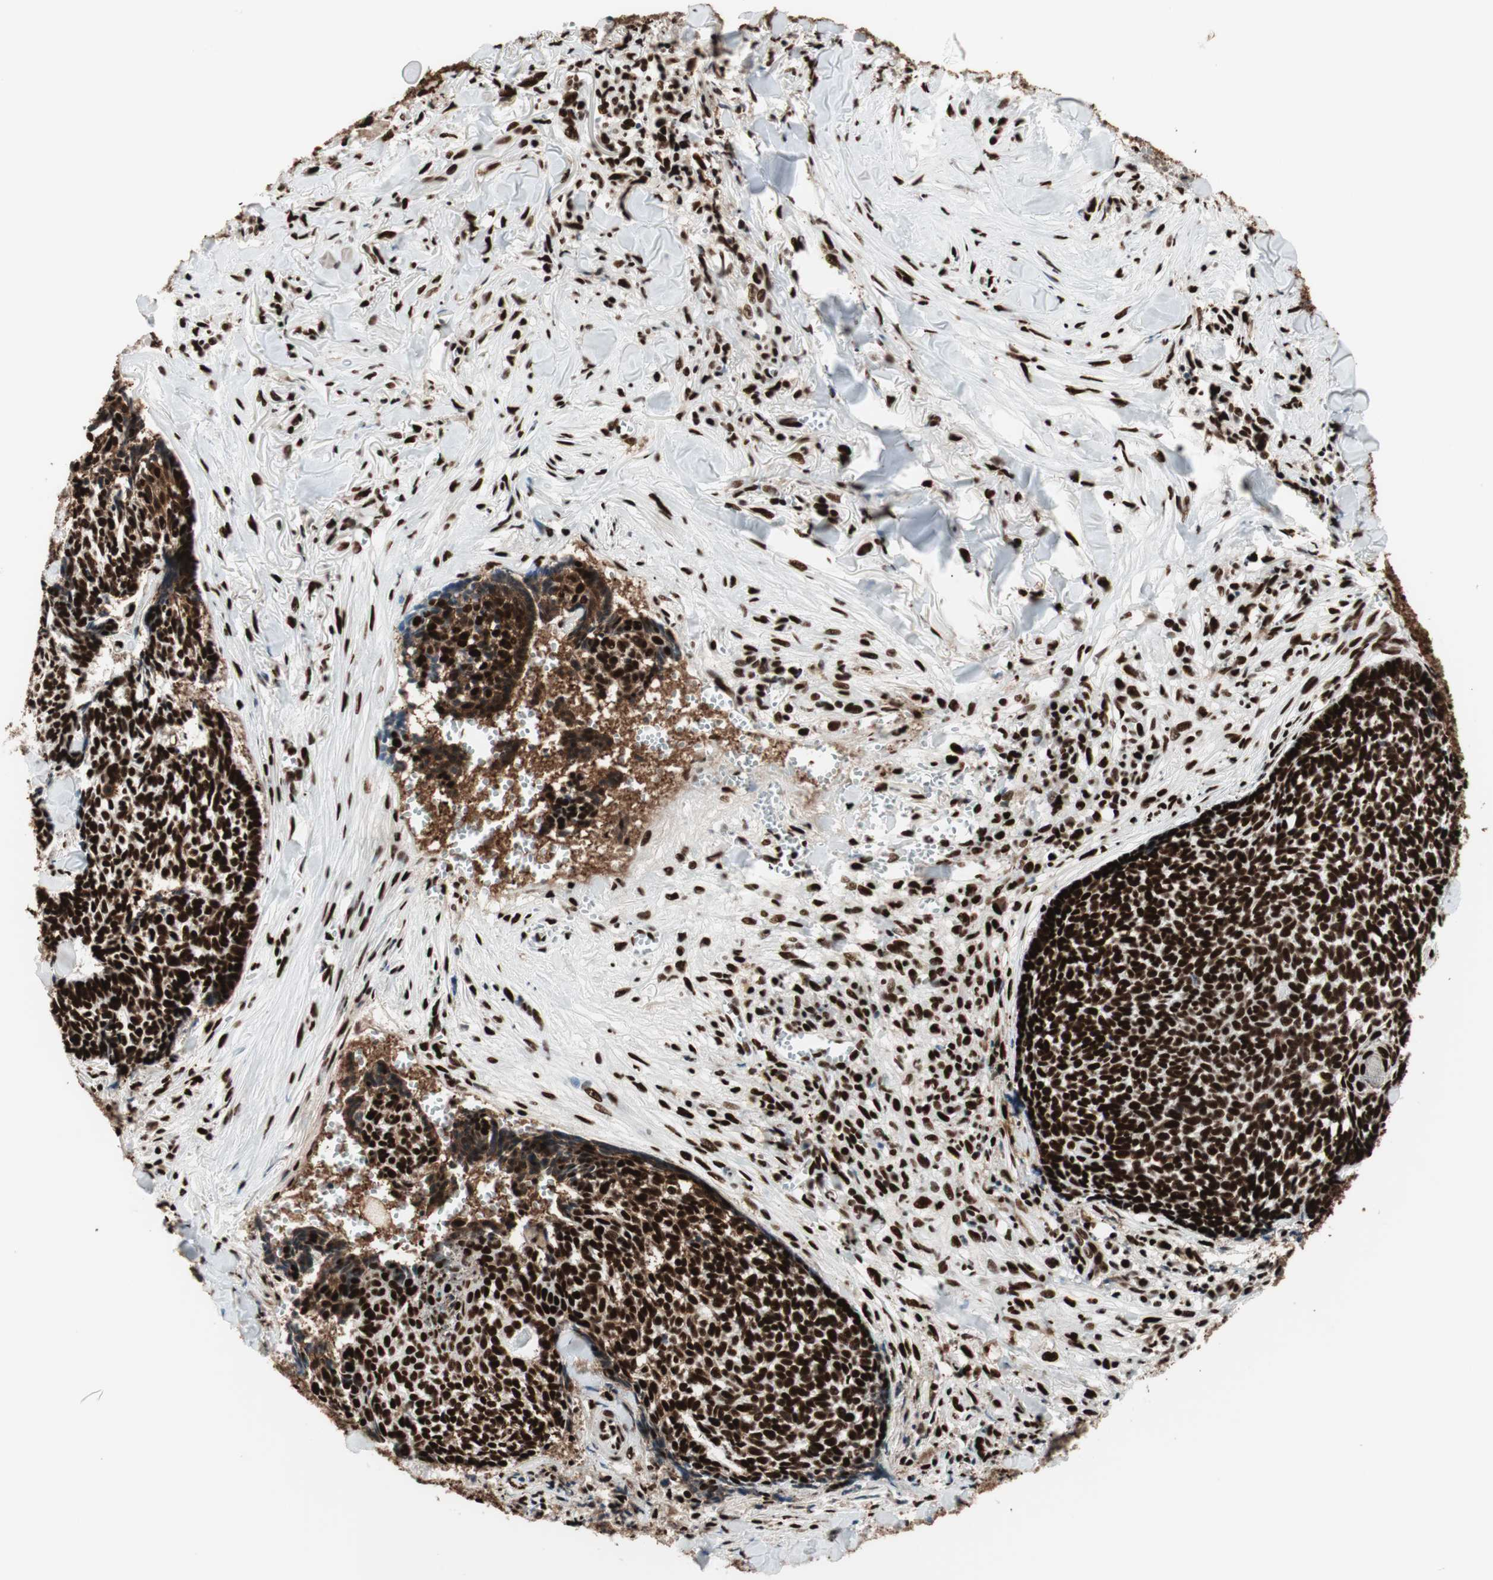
{"staining": {"intensity": "strong", "quantity": ">75%", "location": "nuclear"}, "tissue": "skin cancer", "cell_type": "Tumor cells", "image_type": "cancer", "snomed": [{"axis": "morphology", "description": "Basal cell carcinoma"}, {"axis": "topography", "description": "Skin"}], "caption": "High-magnification brightfield microscopy of skin basal cell carcinoma stained with DAB (3,3'-diaminobenzidine) (brown) and counterstained with hematoxylin (blue). tumor cells exhibit strong nuclear staining is identified in approximately>75% of cells.", "gene": "PSME3", "patient": {"sex": "male", "age": 84}}